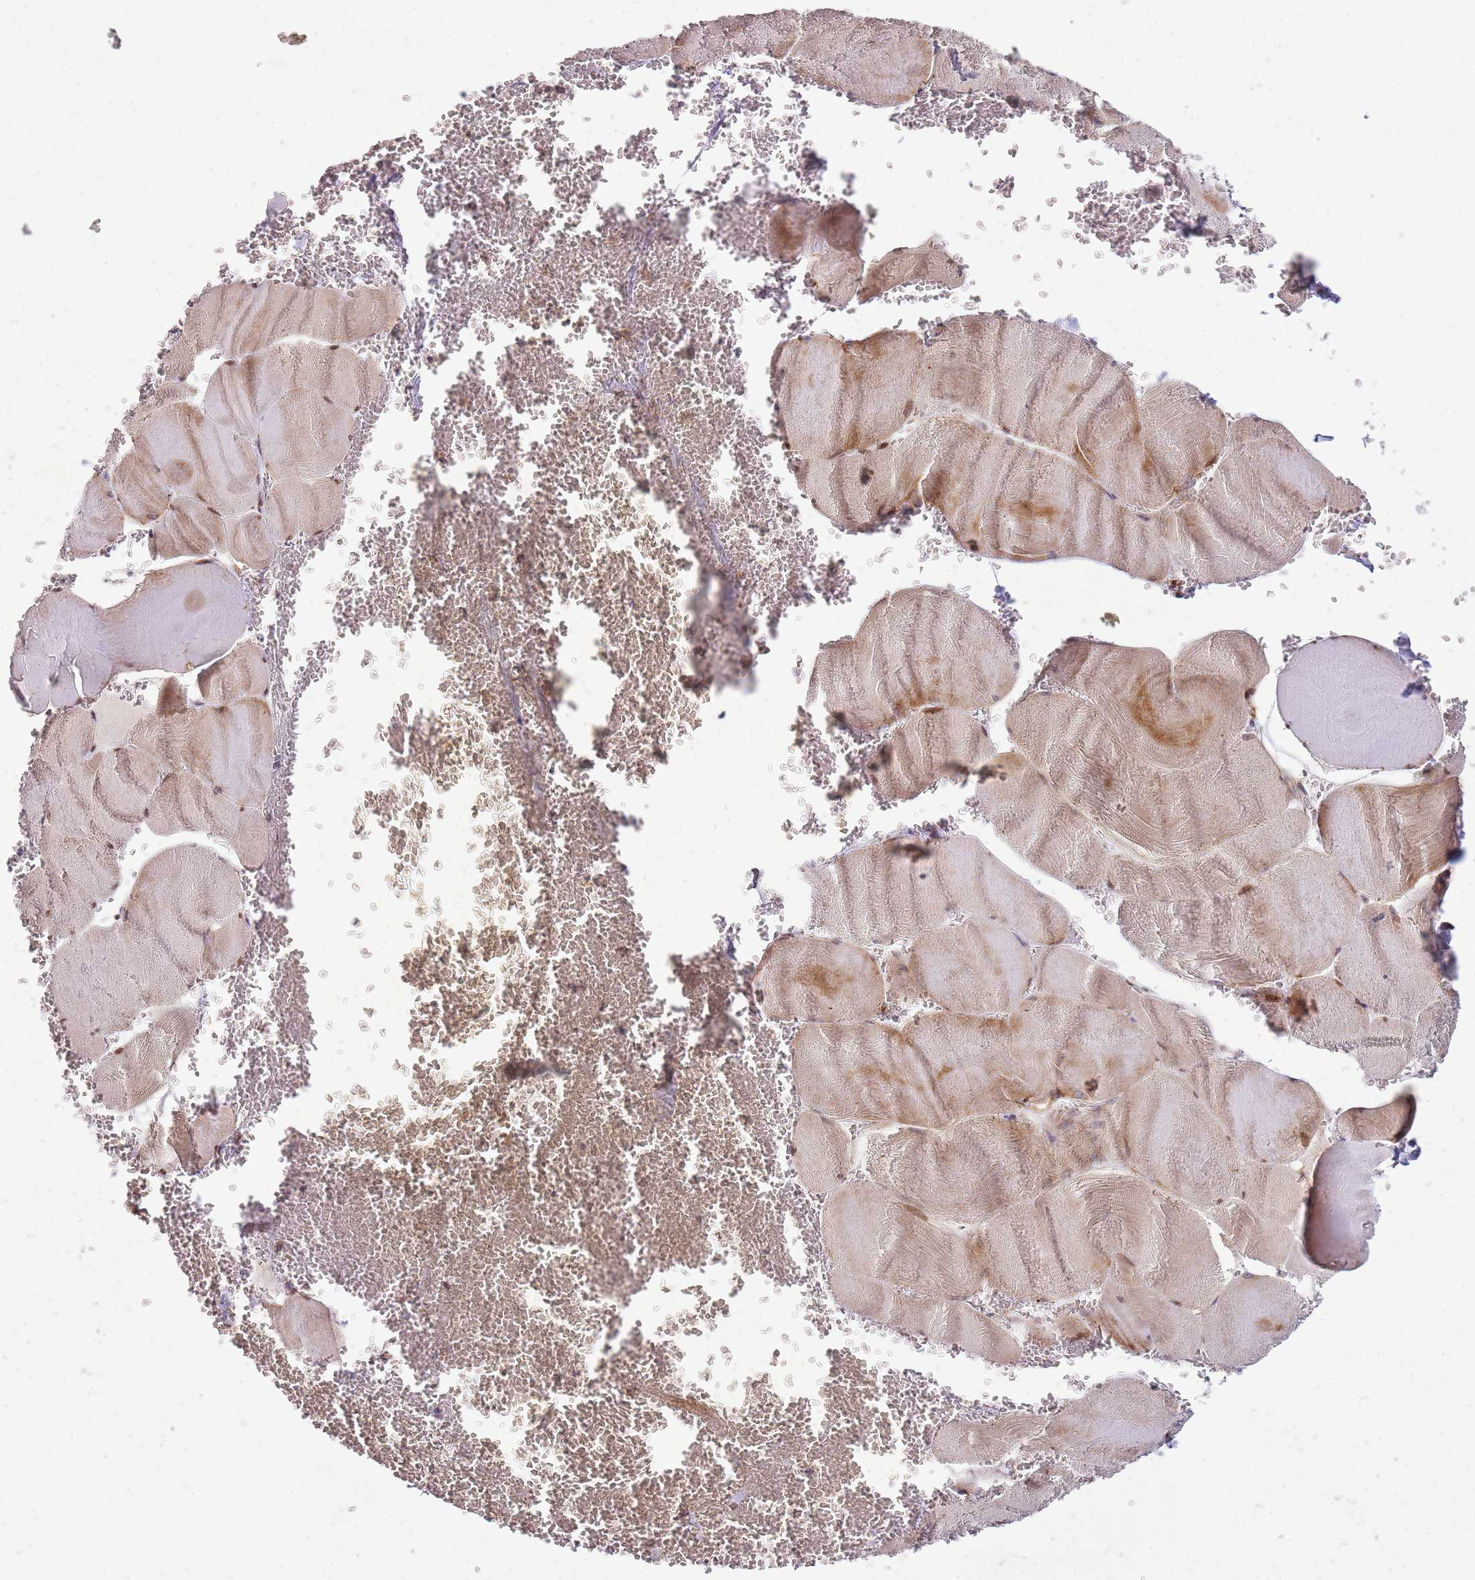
{"staining": {"intensity": "moderate", "quantity": "25%-75%", "location": "cytoplasmic/membranous,nuclear"}, "tissue": "skeletal muscle", "cell_type": "Myocytes", "image_type": "normal", "snomed": [{"axis": "morphology", "description": "Normal tissue, NOS"}, {"axis": "morphology", "description": "Basal cell carcinoma"}, {"axis": "topography", "description": "Skeletal muscle"}], "caption": "An IHC image of unremarkable tissue is shown. Protein staining in brown shows moderate cytoplasmic/membranous,nuclear positivity in skeletal muscle within myocytes.", "gene": "PVRIG", "patient": {"sex": "female", "age": 64}}